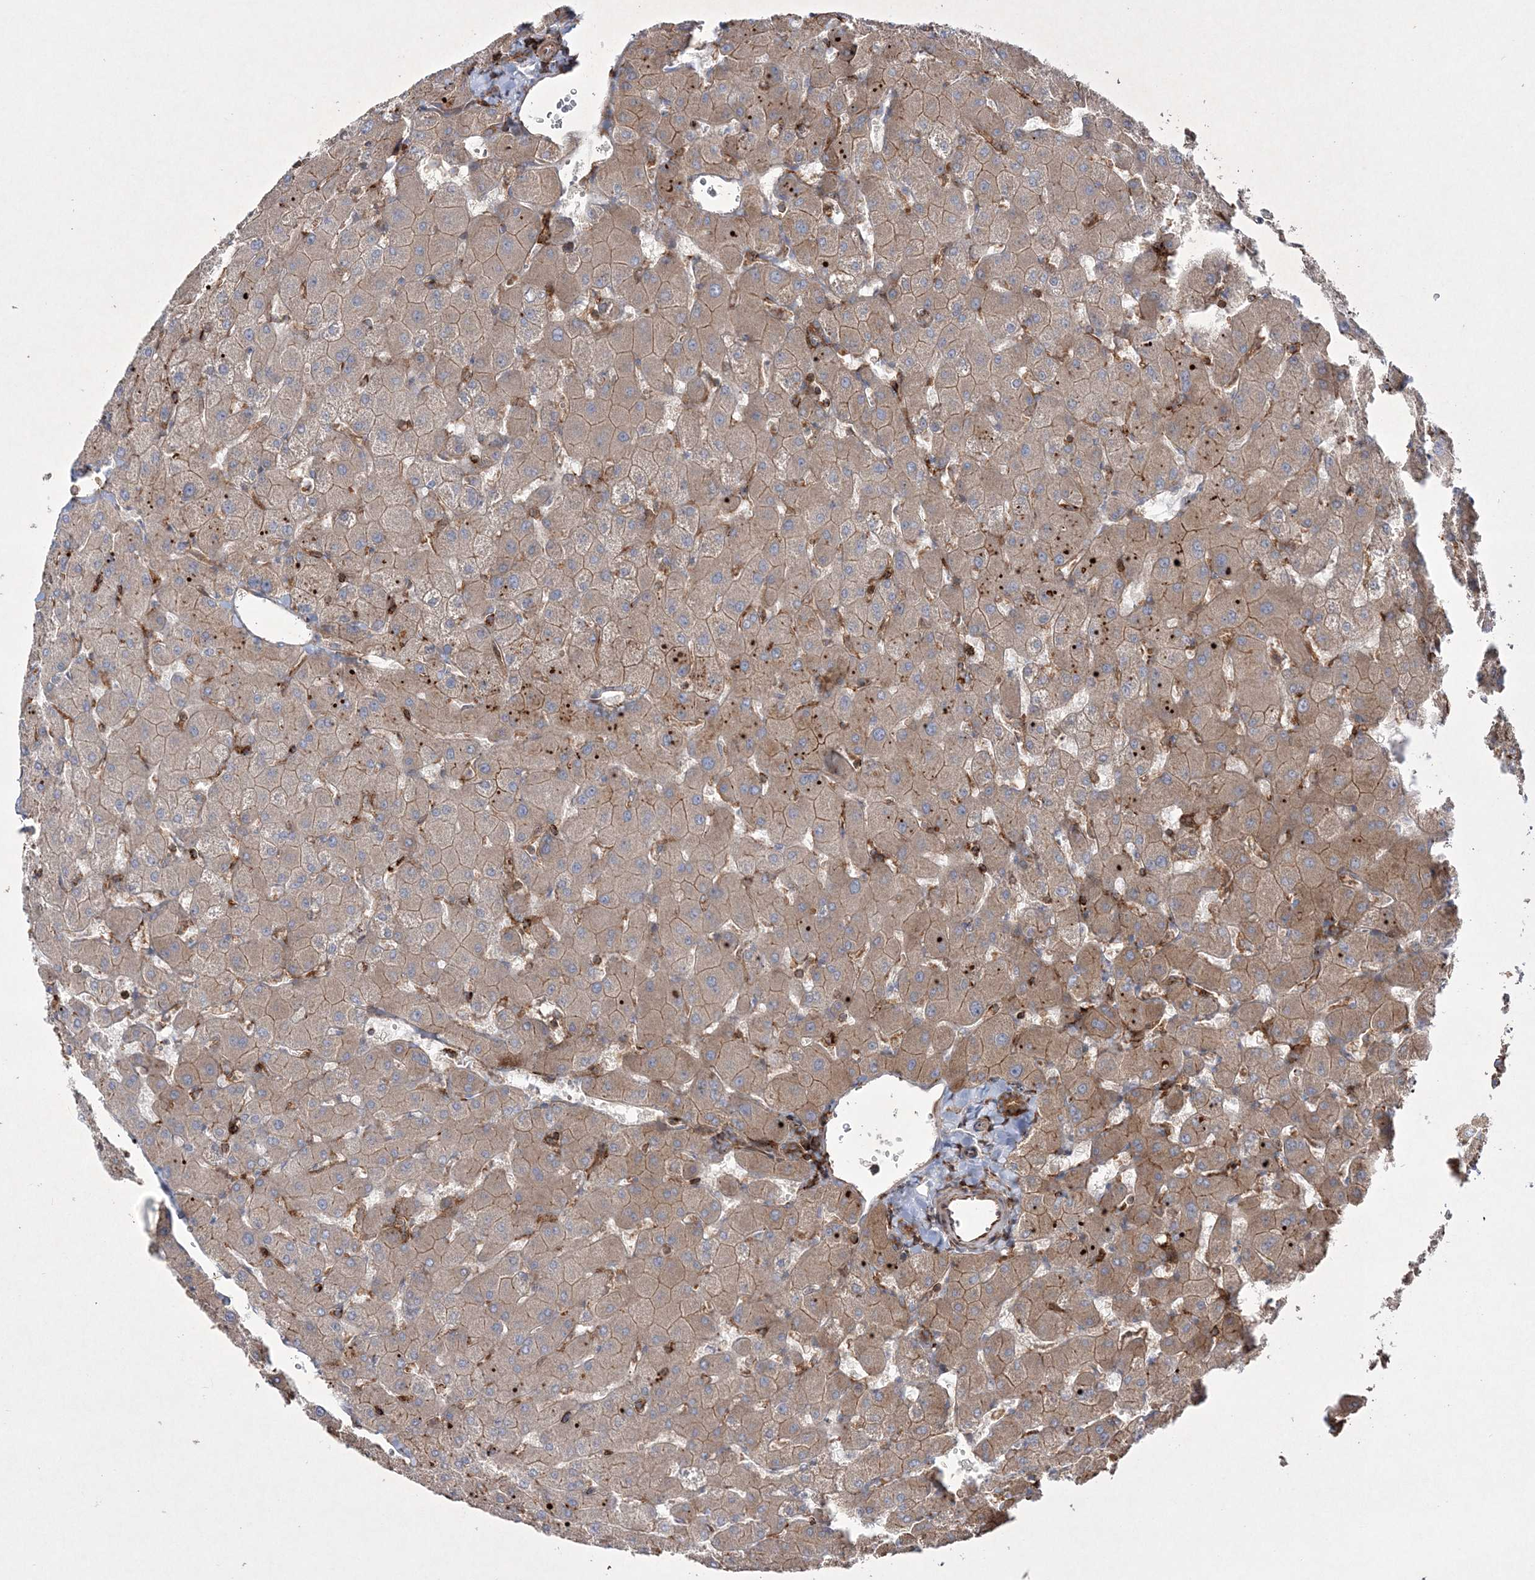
{"staining": {"intensity": "moderate", "quantity": ">75%", "location": "cytoplasmic/membranous"}, "tissue": "liver", "cell_type": "Cholangiocytes", "image_type": "normal", "snomed": [{"axis": "morphology", "description": "Normal tissue, NOS"}, {"axis": "topography", "description": "Liver"}], "caption": "Brown immunohistochemical staining in unremarkable liver demonstrates moderate cytoplasmic/membranous expression in approximately >75% of cholangiocytes. (Brightfield microscopy of DAB IHC at high magnification).", "gene": "RICTOR", "patient": {"sex": "female", "age": 63}}